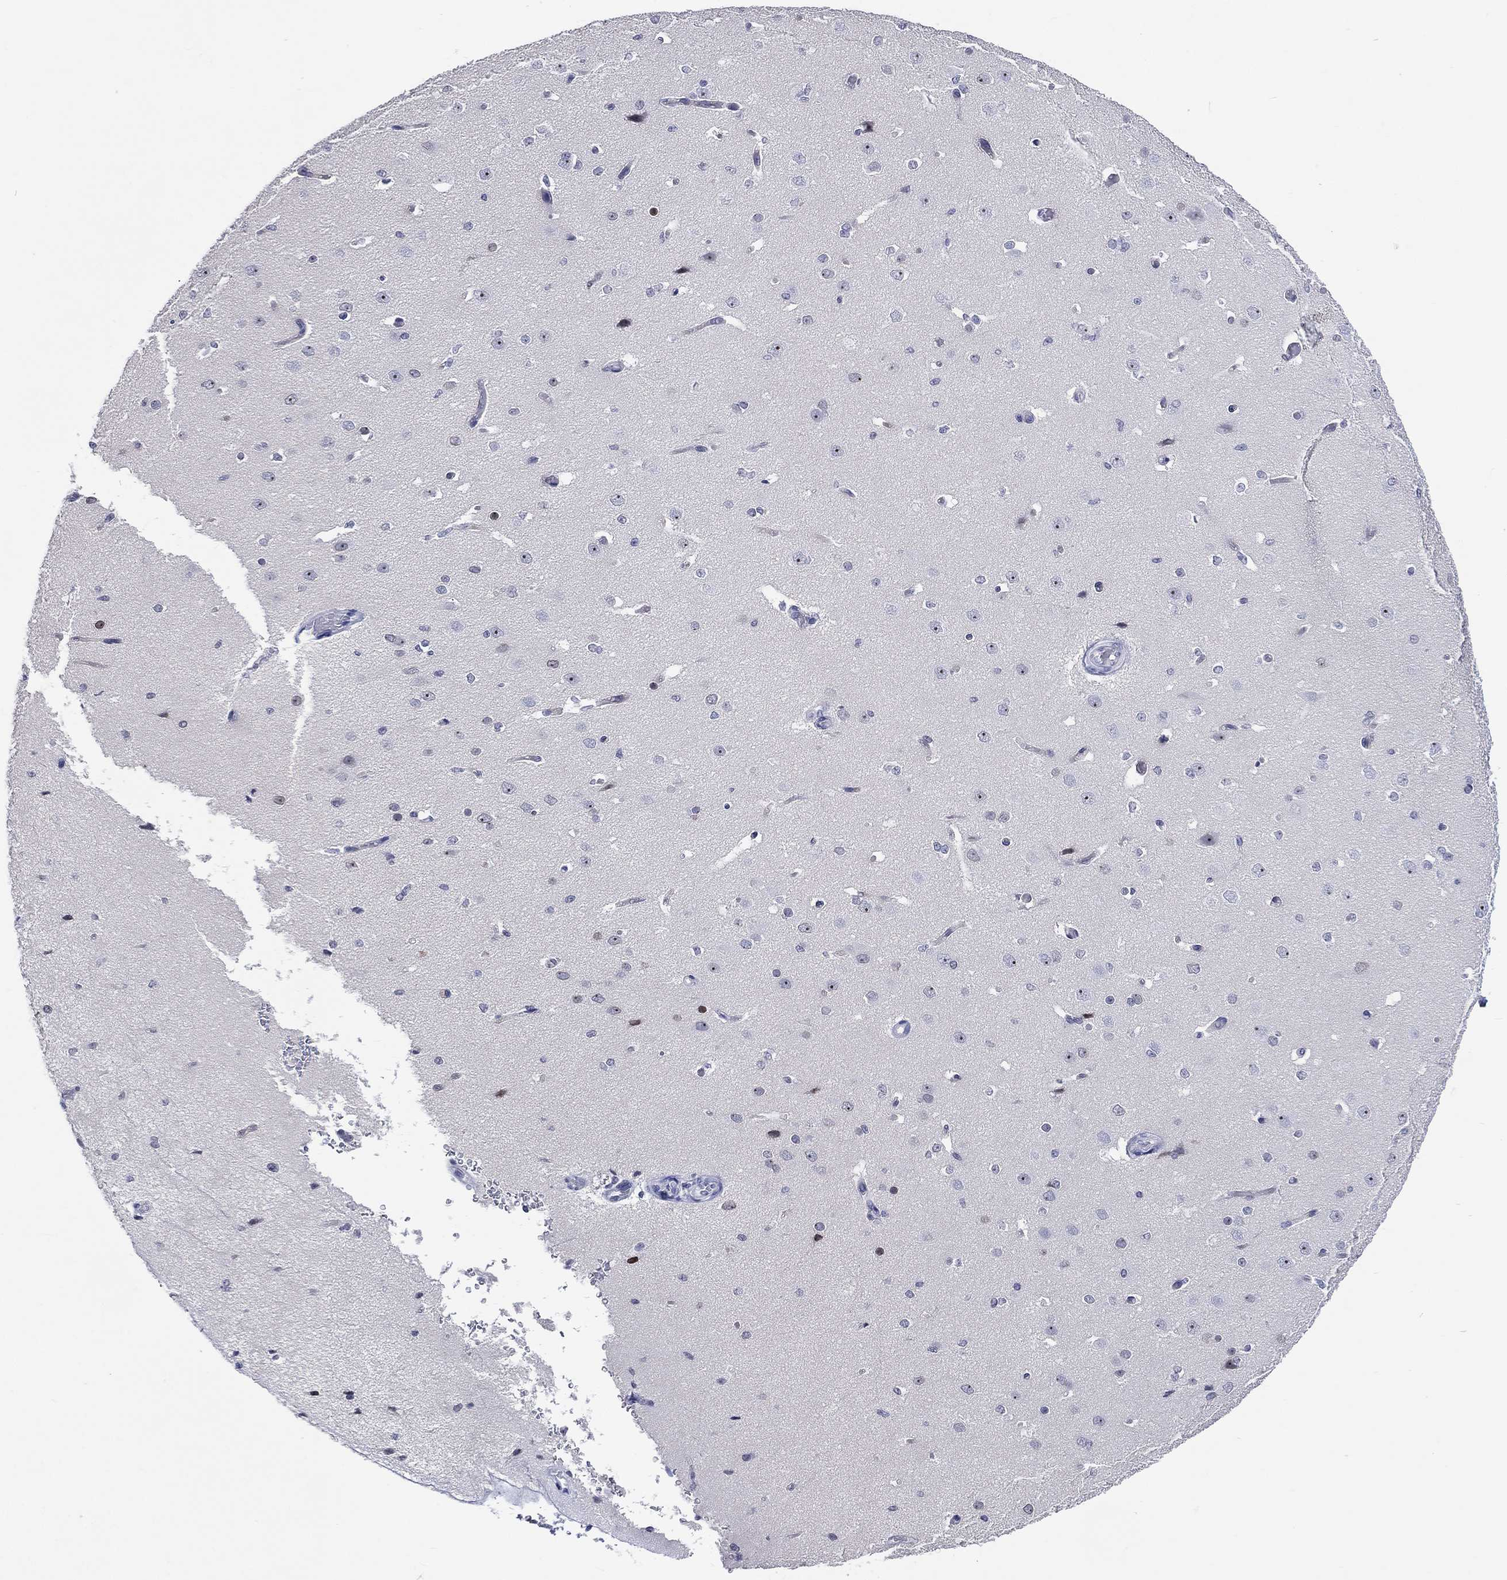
{"staining": {"intensity": "negative", "quantity": "none", "location": "none"}, "tissue": "cerebral cortex", "cell_type": "Endothelial cells", "image_type": "normal", "snomed": [{"axis": "morphology", "description": "Normal tissue, NOS"}, {"axis": "morphology", "description": "Inflammation, NOS"}, {"axis": "topography", "description": "Cerebral cortex"}], "caption": "Immunohistochemistry (IHC) photomicrograph of benign cerebral cortex: cerebral cortex stained with DAB (3,3'-diaminobenzidine) shows no significant protein staining in endothelial cells.", "gene": "SSX1", "patient": {"sex": "male", "age": 6}}